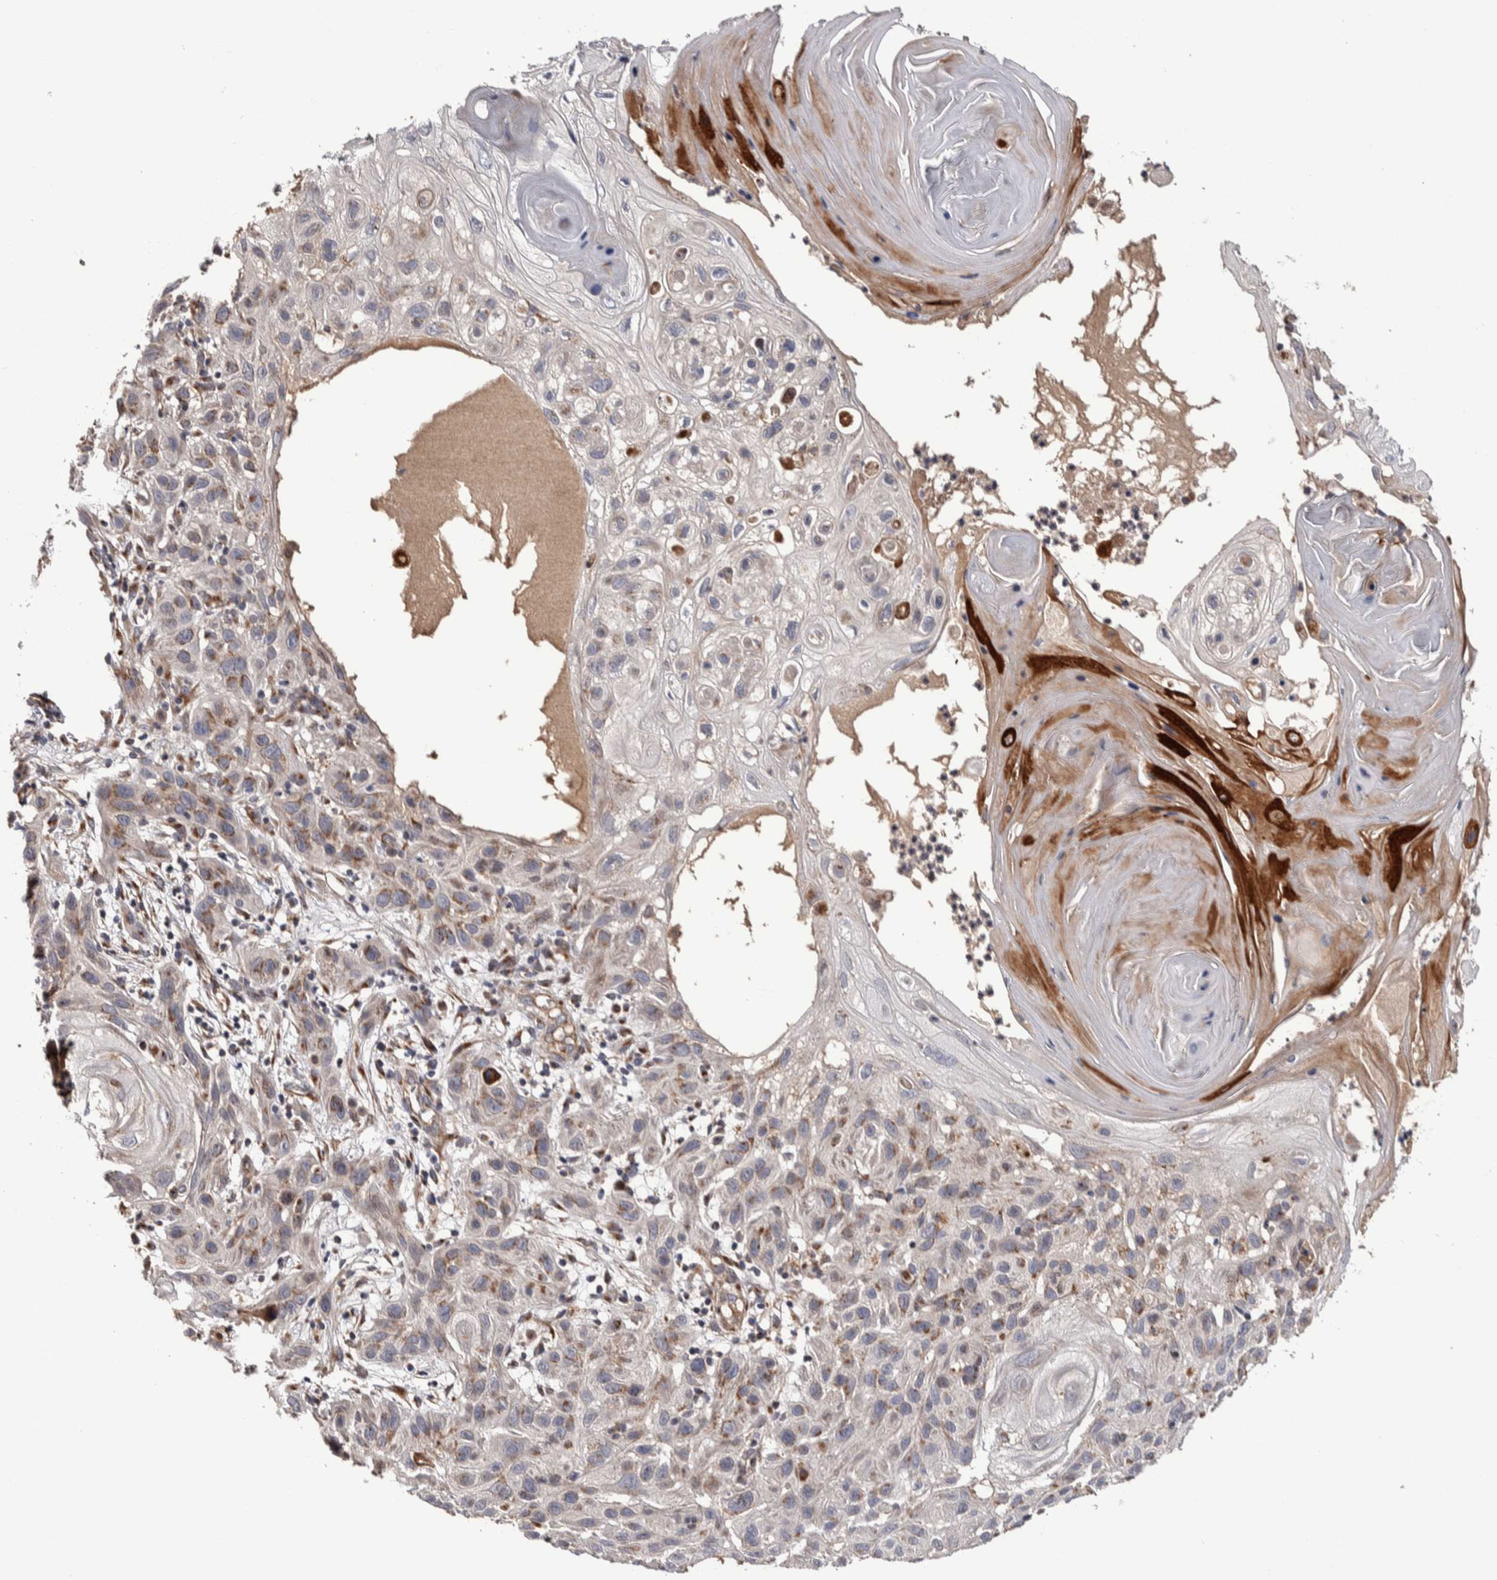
{"staining": {"intensity": "moderate", "quantity": "25%-75%", "location": "cytoplasmic/membranous"}, "tissue": "skin cancer", "cell_type": "Tumor cells", "image_type": "cancer", "snomed": [{"axis": "morphology", "description": "Squamous cell carcinoma, NOS"}, {"axis": "topography", "description": "Skin"}], "caption": "This is an image of IHC staining of skin cancer (squamous cell carcinoma), which shows moderate positivity in the cytoplasmic/membranous of tumor cells.", "gene": "CANT1", "patient": {"sex": "female", "age": 96}}